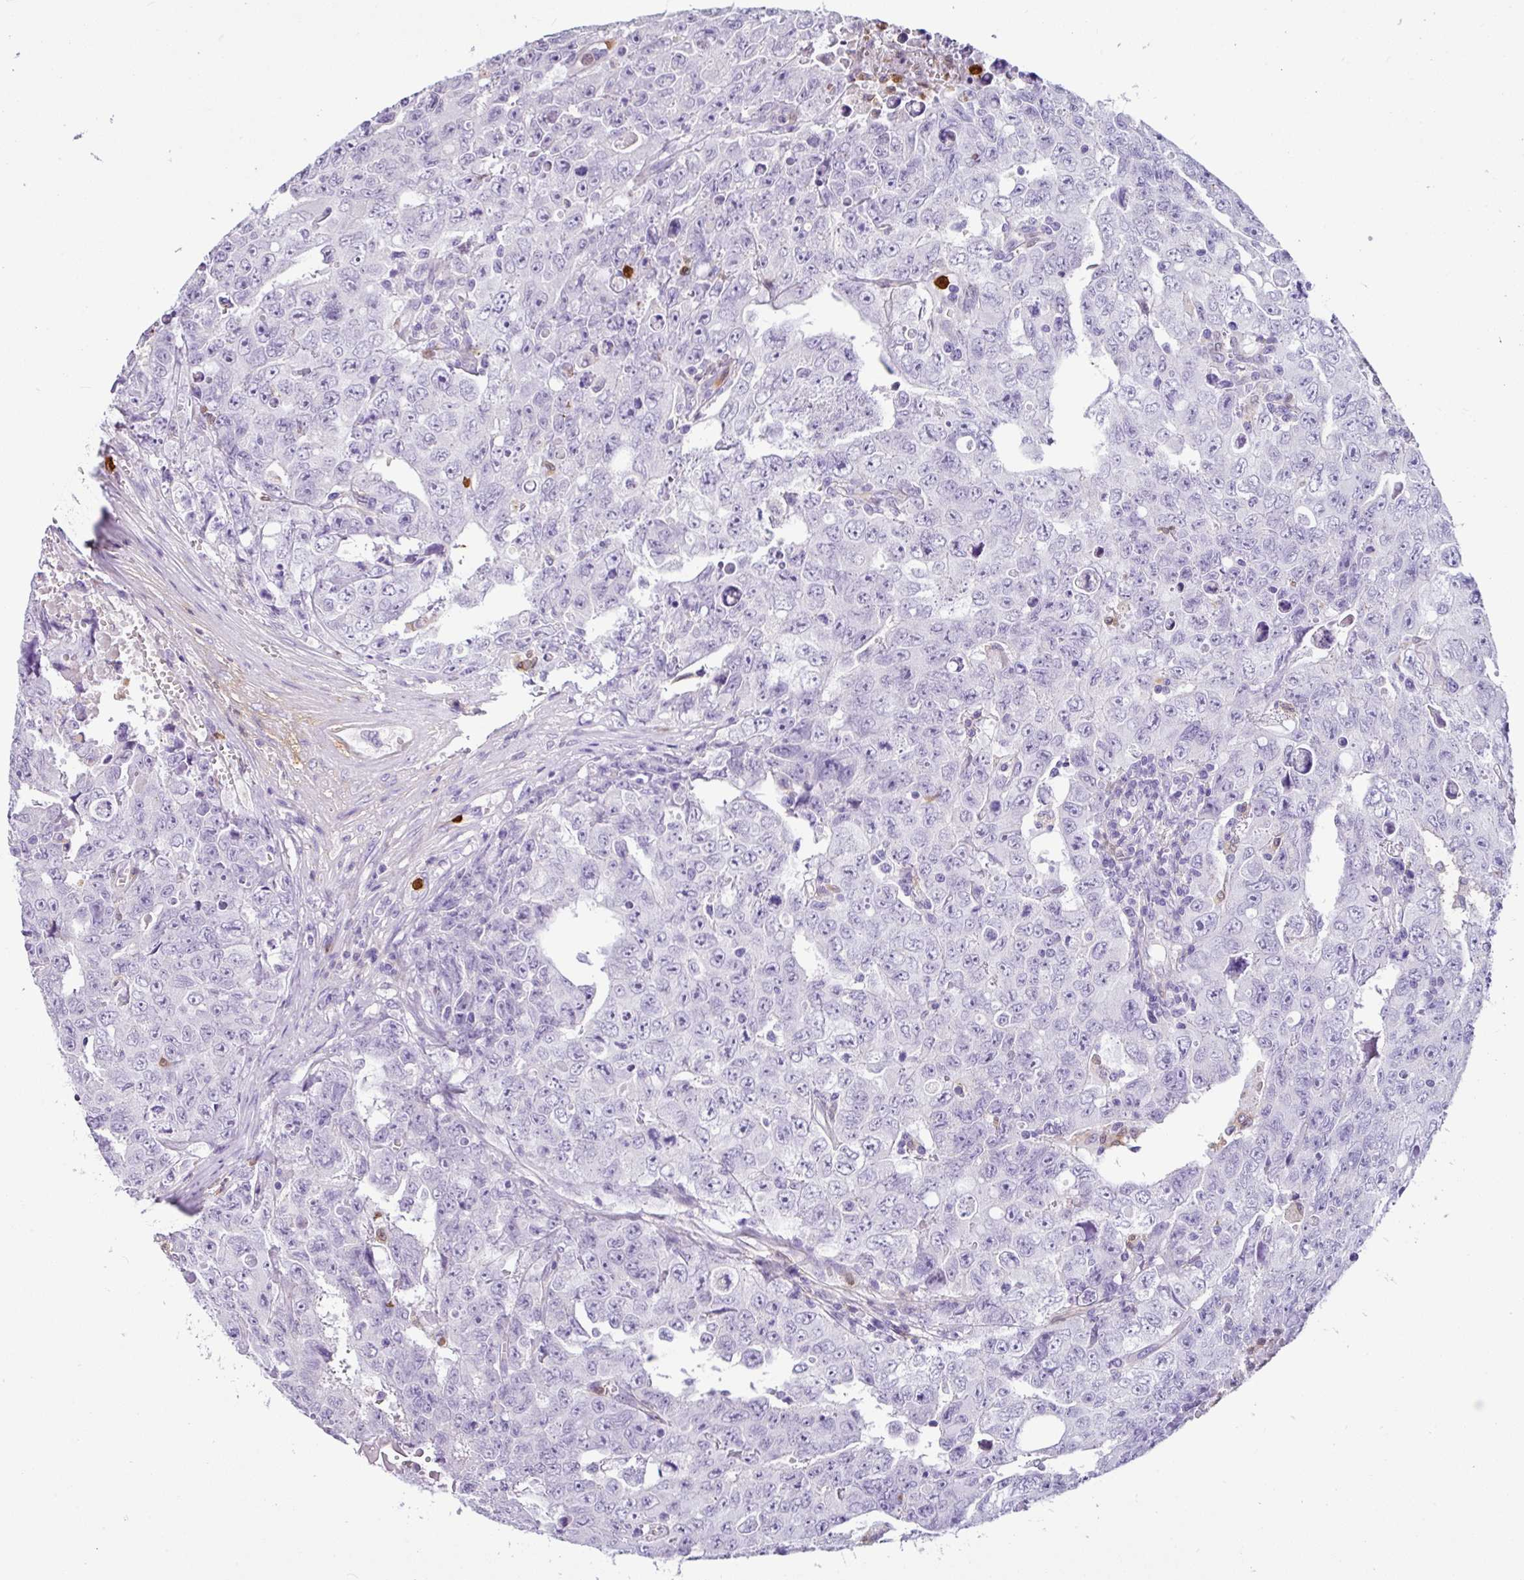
{"staining": {"intensity": "negative", "quantity": "none", "location": "none"}, "tissue": "testis cancer", "cell_type": "Tumor cells", "image_type": "cancer", "snomed": [{"axis": "morphology", "description": "Carcinoma, Embryonal, NOS"}, {"axis": "topography", "description": "Testis"}], "caption": "A photomicrograph of testis embryonal carcinoma stained for a protein demonstrates no brown staining in tumor cells.", "gene": "SH2D3C", "patient": {"sex": "male", "age": 24}}